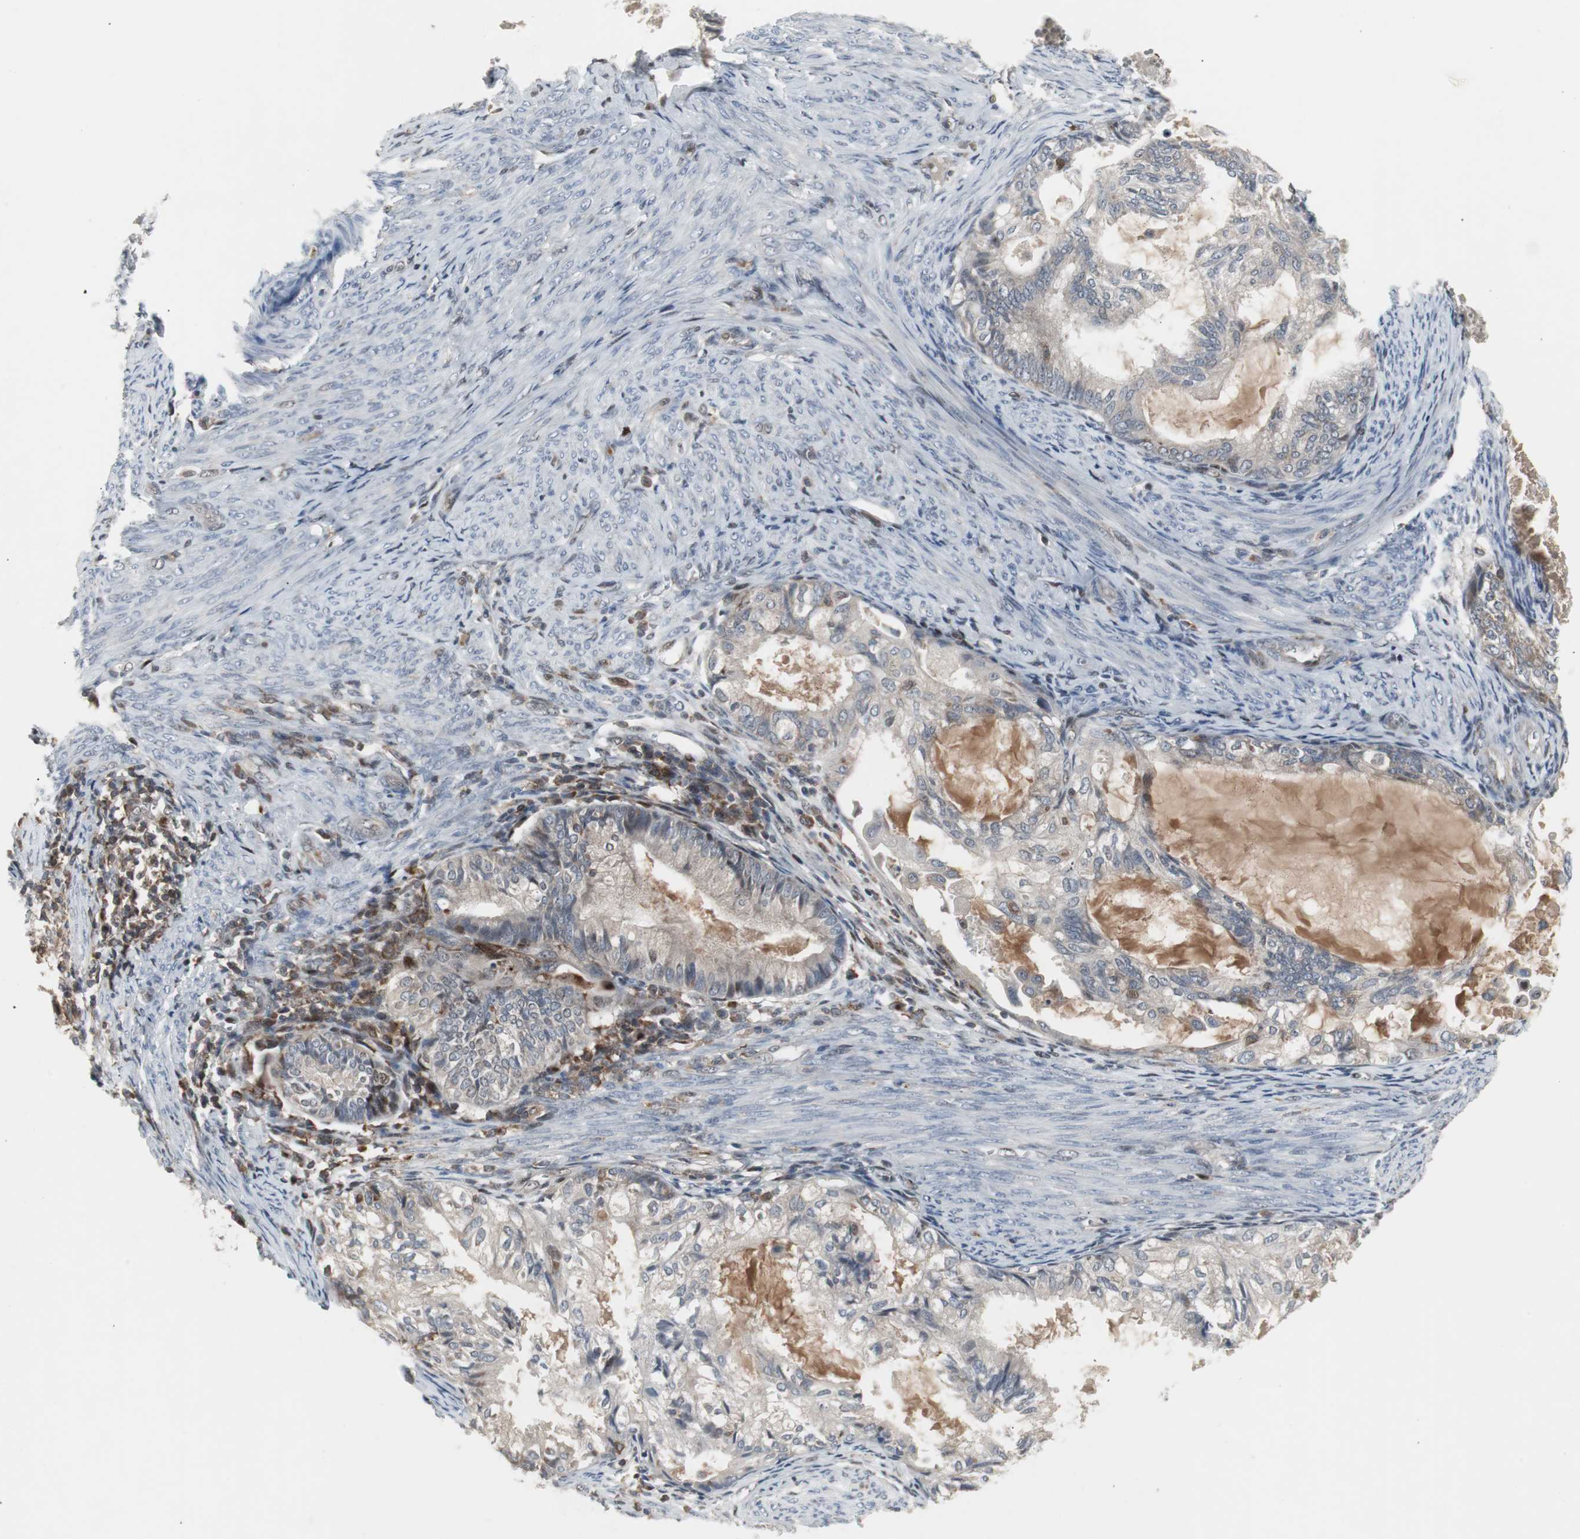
{"staining": {"intensity": "weak", "quantity": ">75%", "location": "cytoplasmic/membranous"}, "tissue": "cervical cancer", "cell_type": "Tumor cells", "image_type": "cancer", "snomed": [{"axis": "morphology", "description": "Normal tissue, NOS"}, {"axis": "morphology", "description": "Adenocarcinoma, NOS"}, {"axis": "topography", "description": "Cervix"}, {"axis": "topography", "description": "Endometrium"}], "caption": "A high-resolution histopathology image shows immunohistochemistry staining of cervical cancer (adenocarcinoma), which shows weak cytoplasmic/membranous expression in about >75% of tumor cells. (Brightfield microscopy of DAB IHC at high magnification).", "gene": "GRK2", "patient": {"sex": "female", "age": 86}}